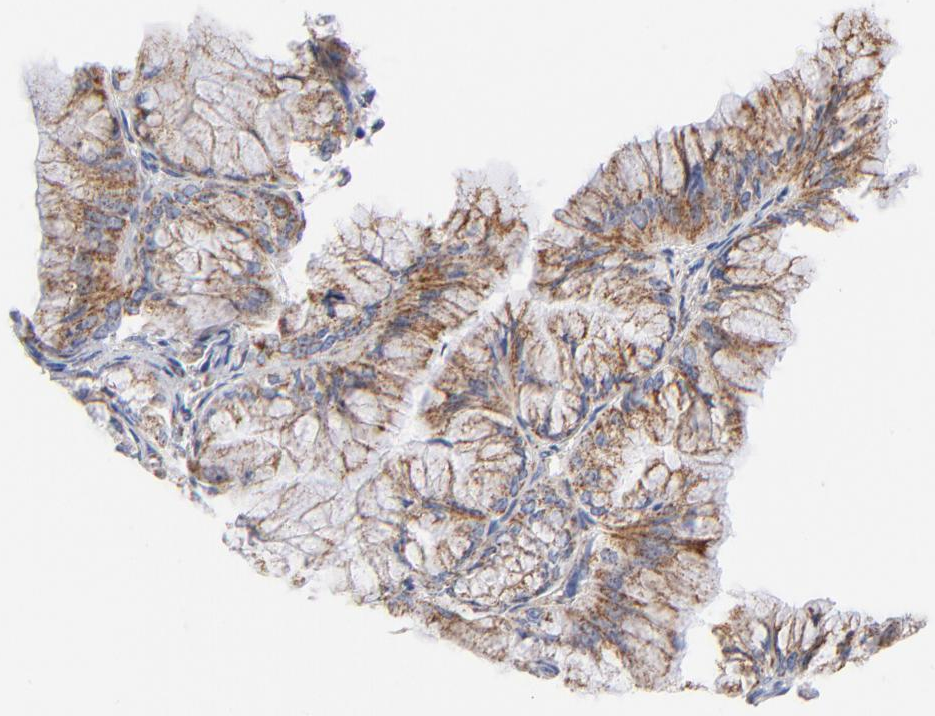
{"staining": {"intensity": "moderate", "quantity": ">75%", "location": "cytoplasmic/membranous"}, "tissue": "ovarian cancer", "cell_type": "Tumor cells", "image_type": "cancer", "snomed": [{"axis": "morphology", "description": "Cystadenocarcinoma, mucinous, NOS"}, {"axis": "topography", "description": "Ovary"}], "caption": "A medium amount of moderate cytoplasmic/membranous staining is appreciated in about >75% of tumor cells in mucinous cystadenocarcinoma (ovarian) tissue. The staining was performed using DAB (3,3'-diaminobenzidine) to visualize the protein expression in brown, while the nuclei were stained in blue with hematoxylin (Magnification: 20x).", "gene": "DLAT", "patient": {"sex": "female", "age": 63}}